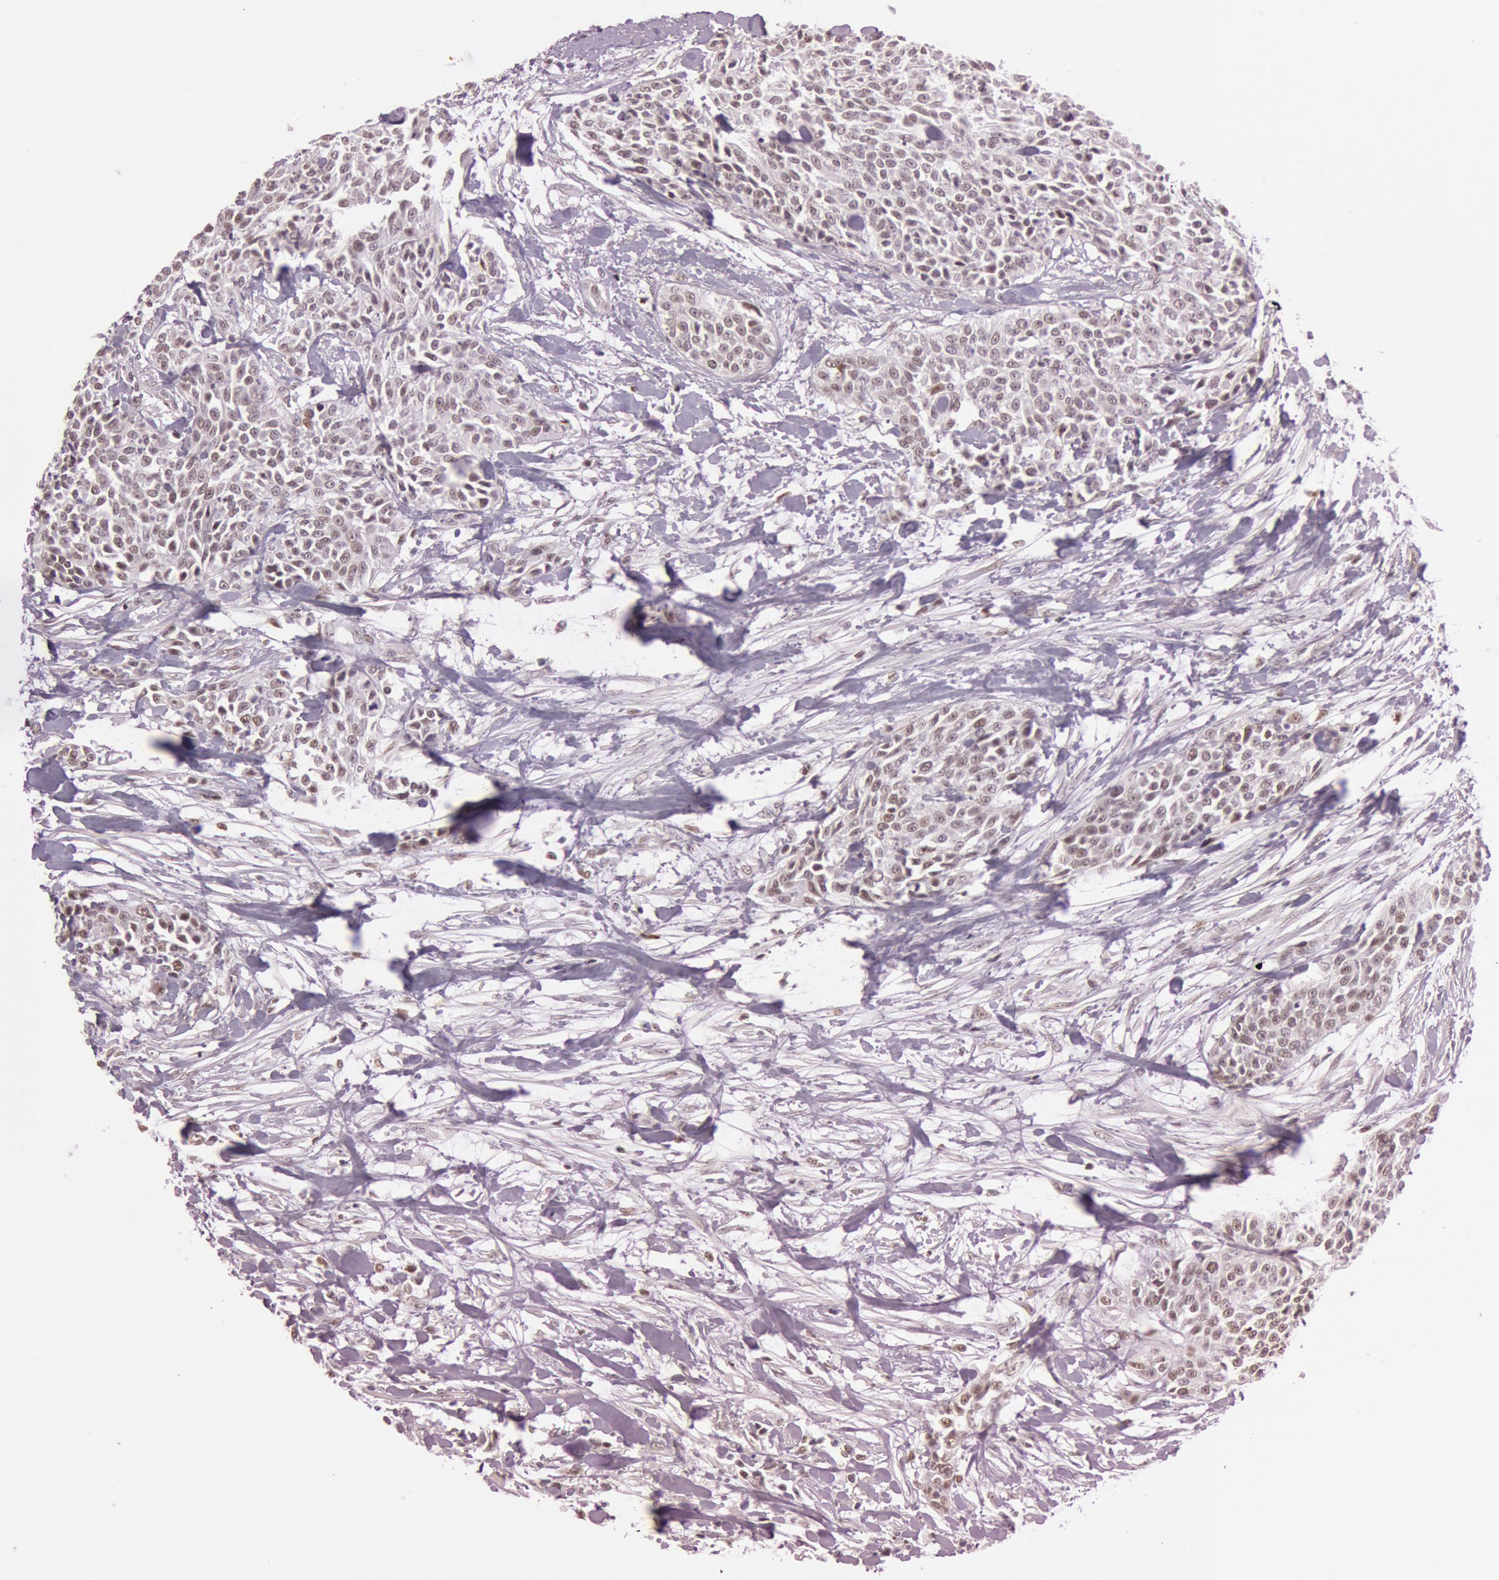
{"staining": {"intensity": "weak", "quantity": "25%-75%", "location": "nuclear"}, "tissue": "urothelial cancer", "cell_type": "Tumor cells", "image_type": "cancer", "snomed": [{"axis": "morphology", "description": "Urothelial carcinoma, High grade"}, {"axis": "topography", "description": "Urinary bladder"}], "caption": "Protein expression analysis of urothelial carcinoma (high-grade) displays weak nuclear positivity in approximately 25%-75% of tumor cells. The staining was performed using DAB, with brown indicating positive protein expression. Nuclei are stained blue with hematoxylin.", "gene": "TASL", "patient": {"sex": "male", "age": 56}}